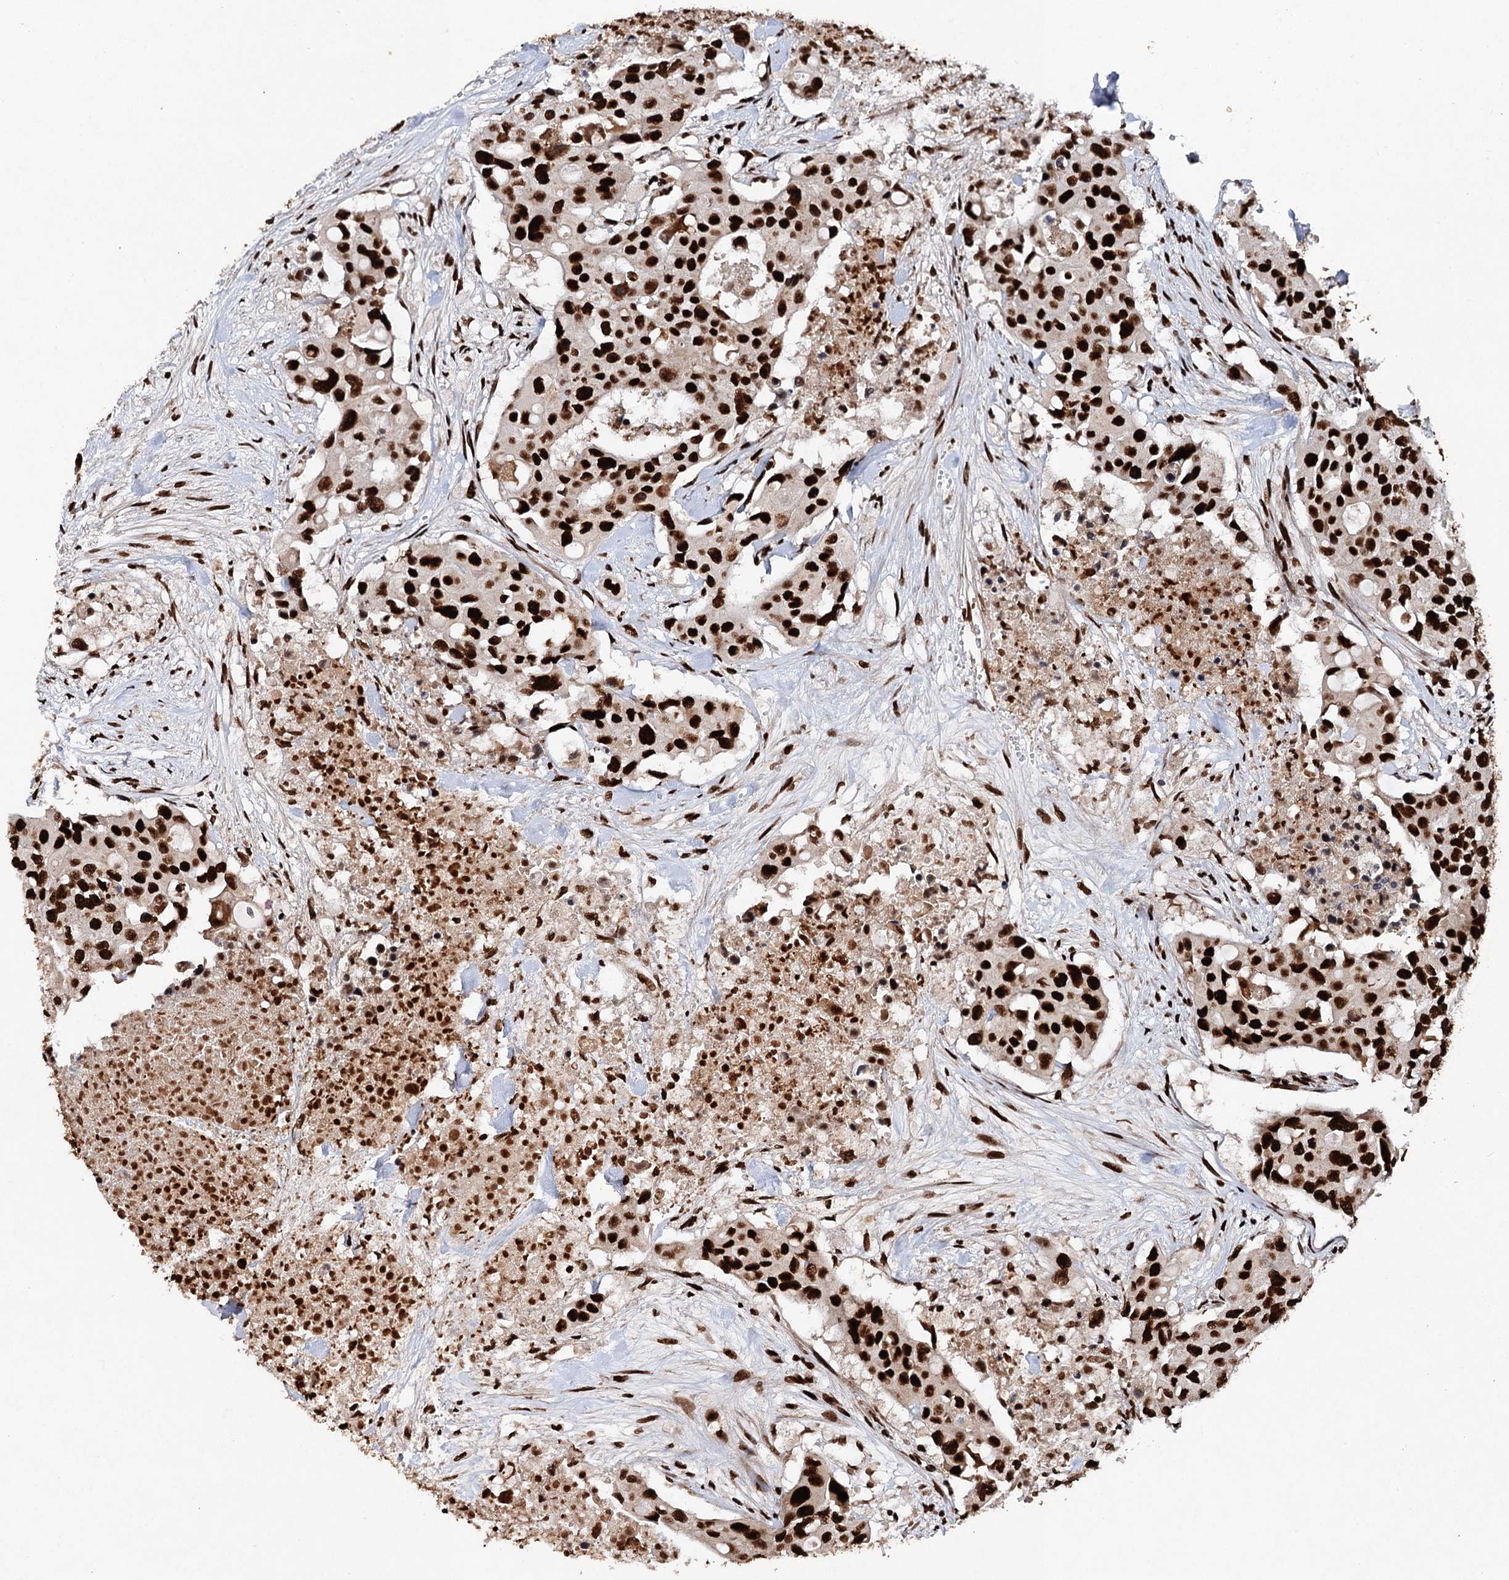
{"staining": {"intensity": "strong", "quantity": ">75%", "location": "nuclear"}, "tissue": "colorectal cancer", "cell_type": "Tumor cells", "image_type": "cancer", "snomed": [{"axis": "morphology", "description": "Adenocarcinoma, NOS"}, {"axis": "topography", "description": "Colon"}], "caption": "There is high levels of strong nuclear positivity in tumor cells of colorectal adenocarcinoma, as demonstrated by immunohistochemical staining (brown color).", "gene": "MATR3", "patient": {"sex": "male", "age": 77}}